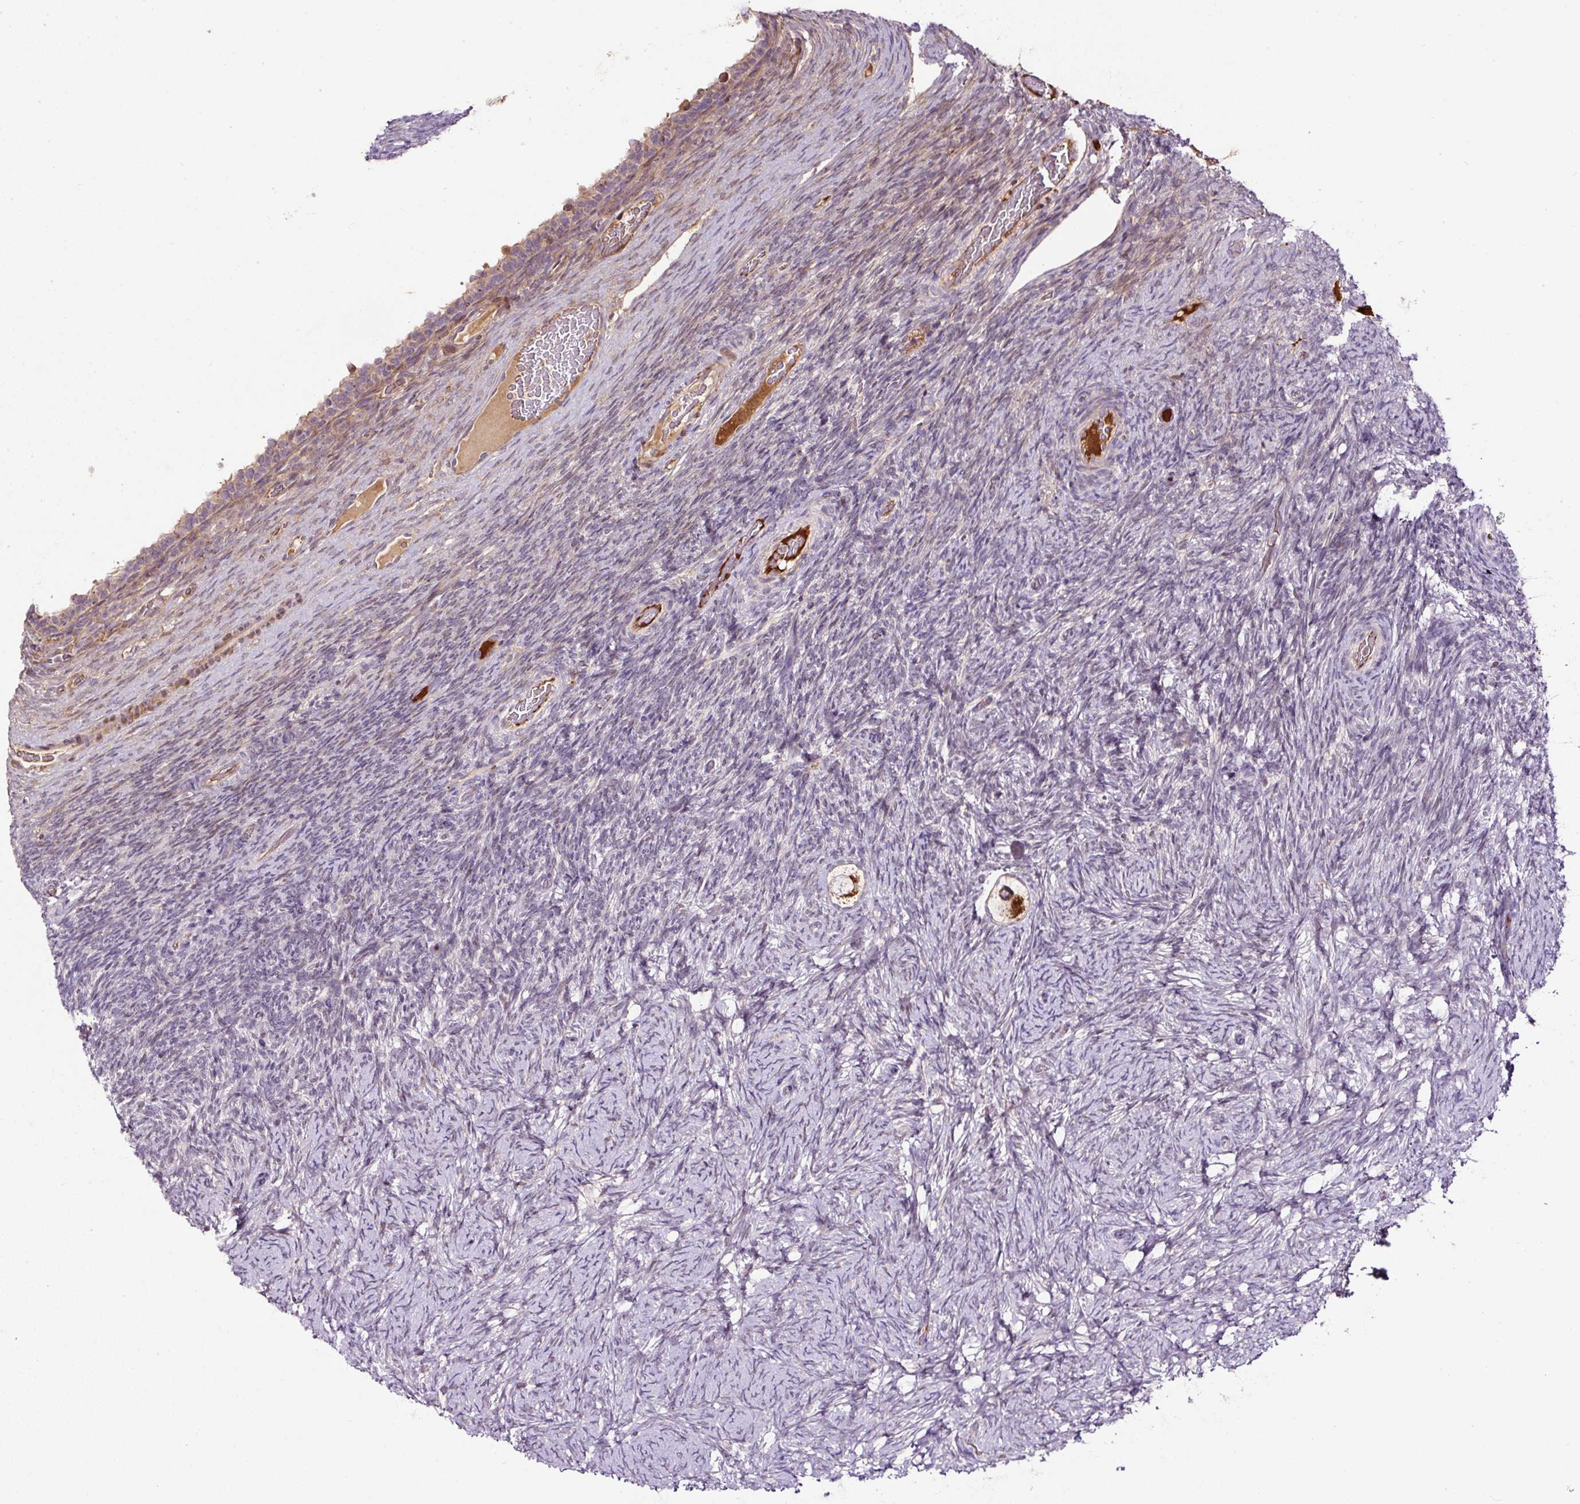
{"staining": {"intensity": "strong", "quantity": ">75%", "location": "cytoplasmic/membranous"}, "tissue": "ovary", "cell_type": "Follicle cells", "image_type": "normal", "snomed": [{"axis": "morphology", "description": "Normal tissue, NOS"}, {"axis": "topography", "description": "Ovary"}], "caption": "This image demonstrates immunohistochemistry staining of benign human ovary, with high strong cytoplasmic/membranous positivity in approximately >75% of follicle cells.", "gene": "LRRC24", "patient": {"sex": "female", "age": 34}}